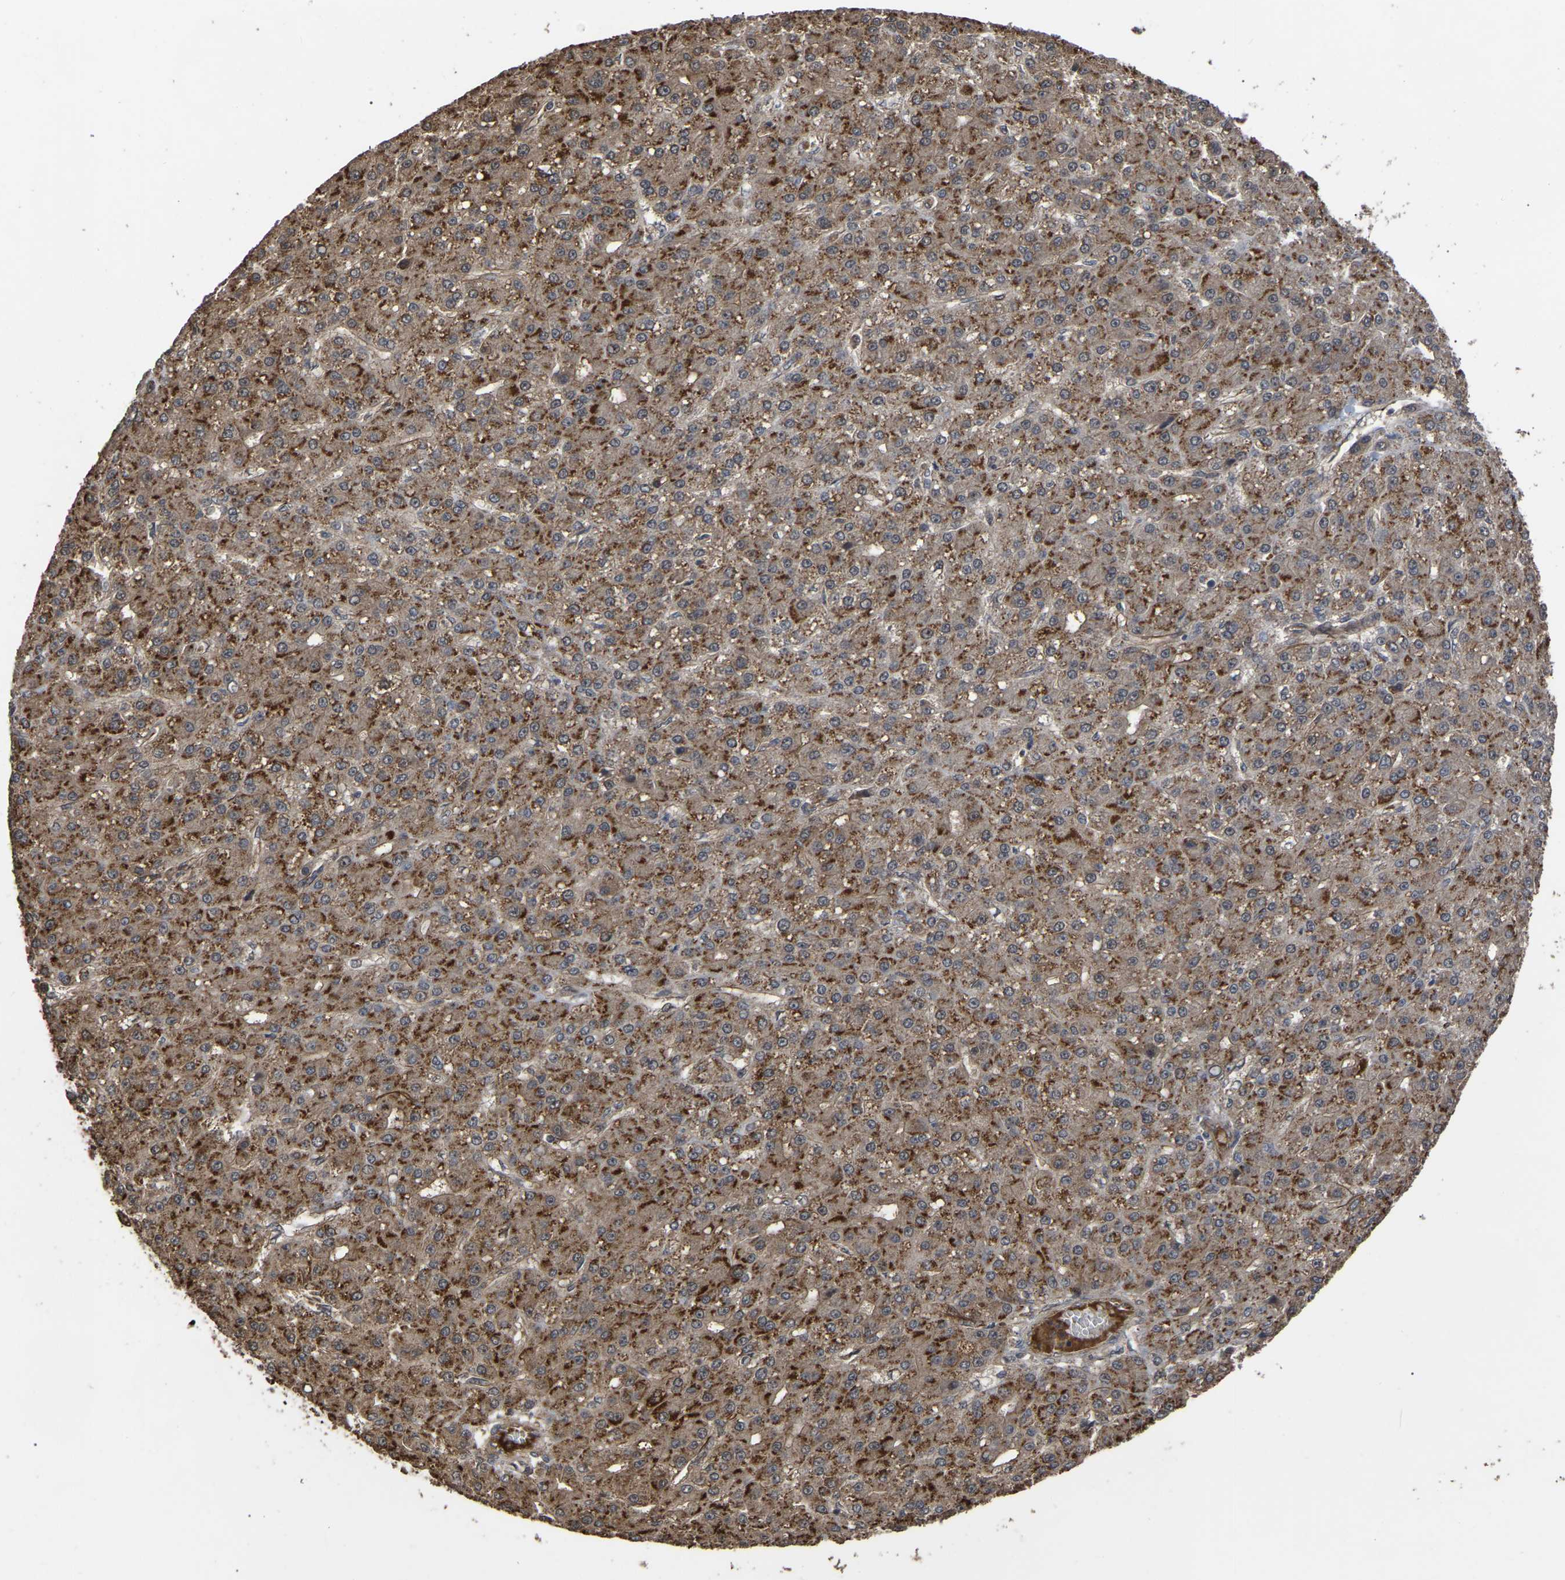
{"staining": {"intensity": "moderate", "quantity": ">75%", "location": "cytoplasmic/membranous"}, "tissue": "liver cancer", "cell_type": "Tumor cells", "image_type": "cancer", "snomed": [{"axis": "morphology", "description": "Carcinoma, Hepatocellular, NOS"}, {"axis": "topography", "description": "Liver"}], "caption": "Protein staining reveals moderate cytoplasmic/membranous expression in approximately >75% of tumor cells in liver hepatocellular carcinoma. (brown staining indicates protein expression, while blue staining denotes nuclei).", "gene": "FAM161B", "patient": {"sex": "male", "age": 67}}